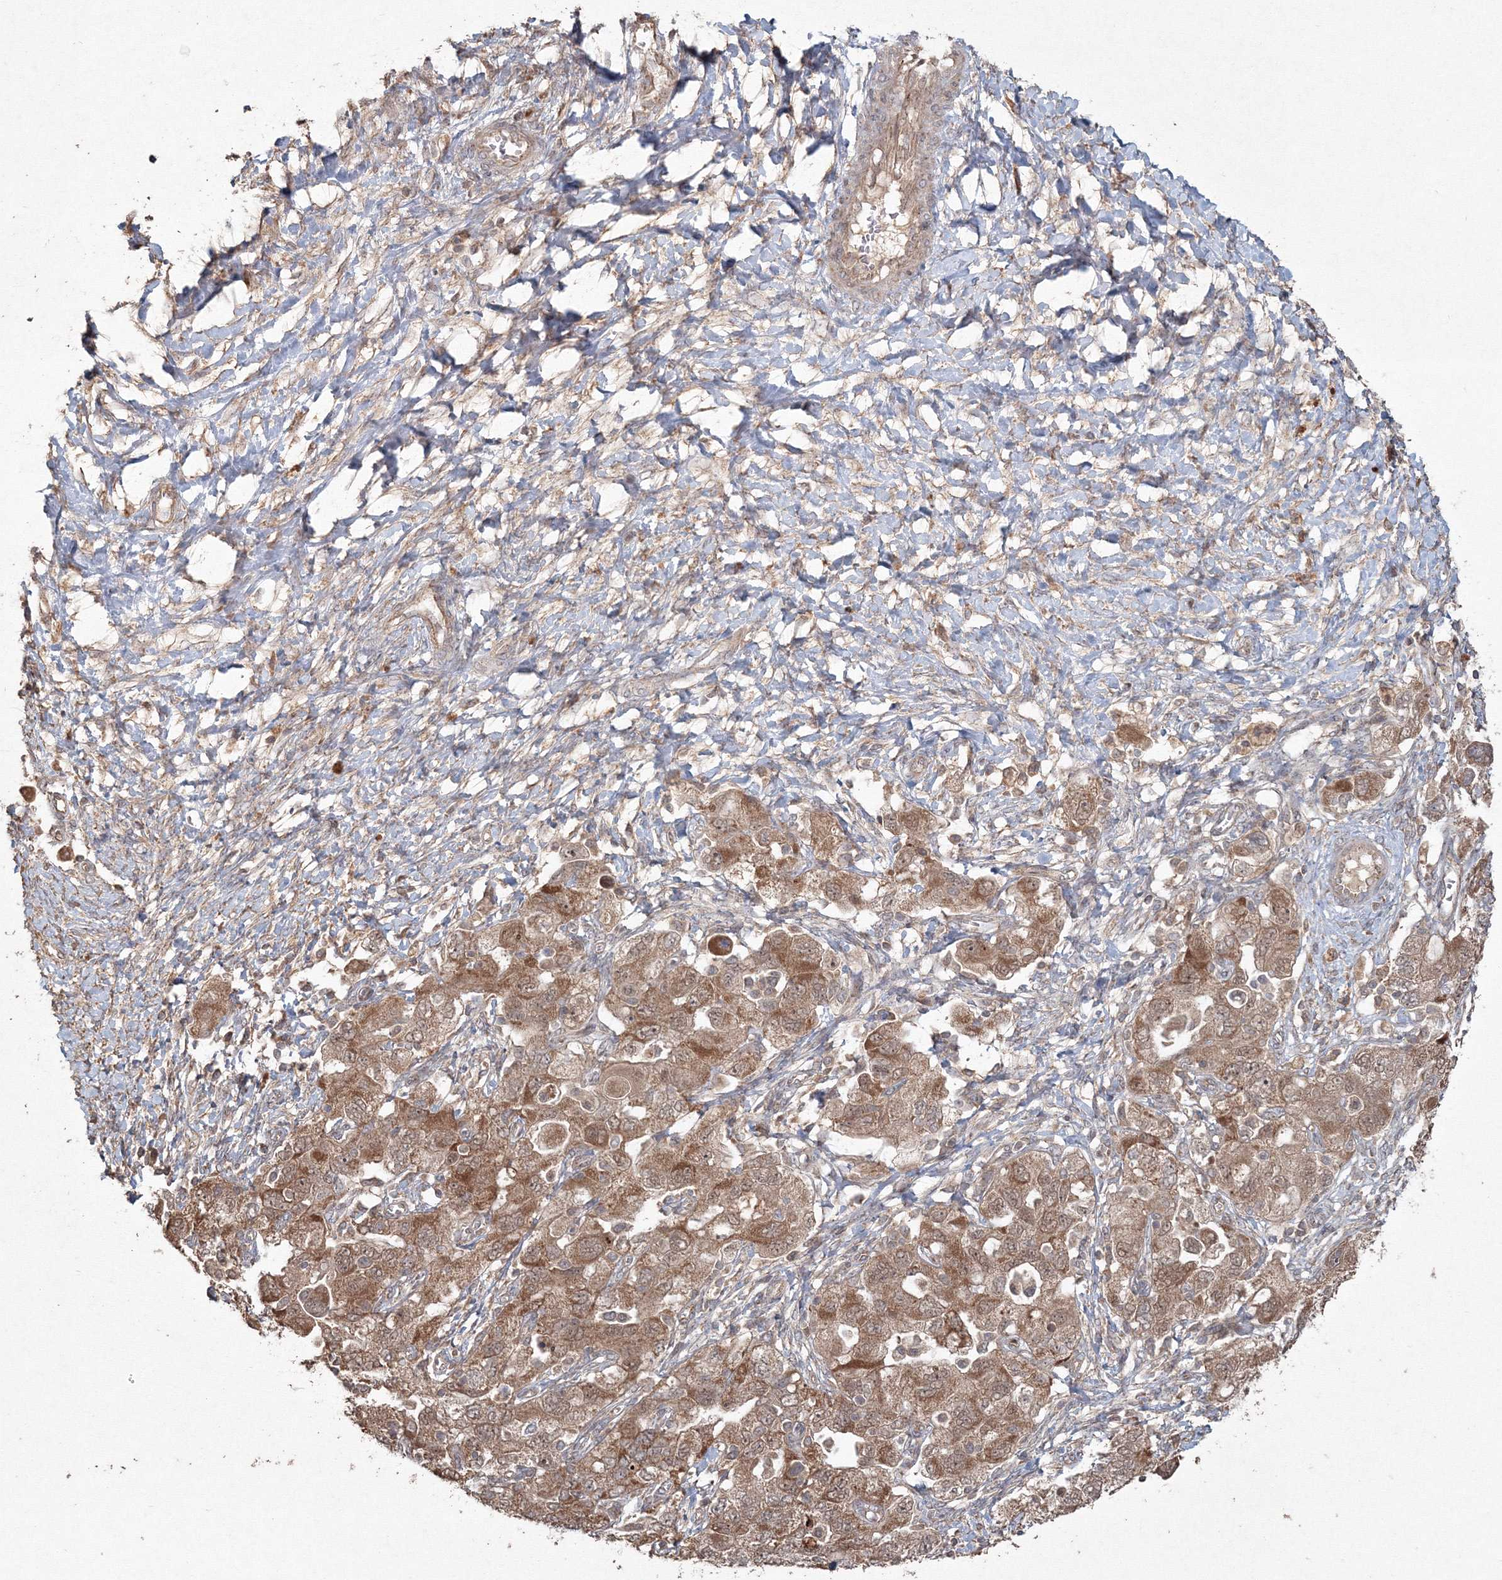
{"staining": {"intensity": "moderate", "quantity": ">75%", "location": "cytoplasmic/membranous"}, "tissue": "ovarian cancer", "cell_type": "Tumor cells", "image_type": "cancer", "snomed": [{"axis": "morphology", "description": "Carcinoma, NOS"}, {"axis": "morphology", "description": "Cystadenocarcinoma, serous, NOS"}, {"axis": "topography", "description": "Ovary"}], "caption": "This image displays IHC staining of carcinoma (ovarian), with medium moderate cytoplasmic/membranous staining in approximately >75% of tumor cells.", "gene": "ANAPC16", "patient": {"sex": "female", "age": 69}}